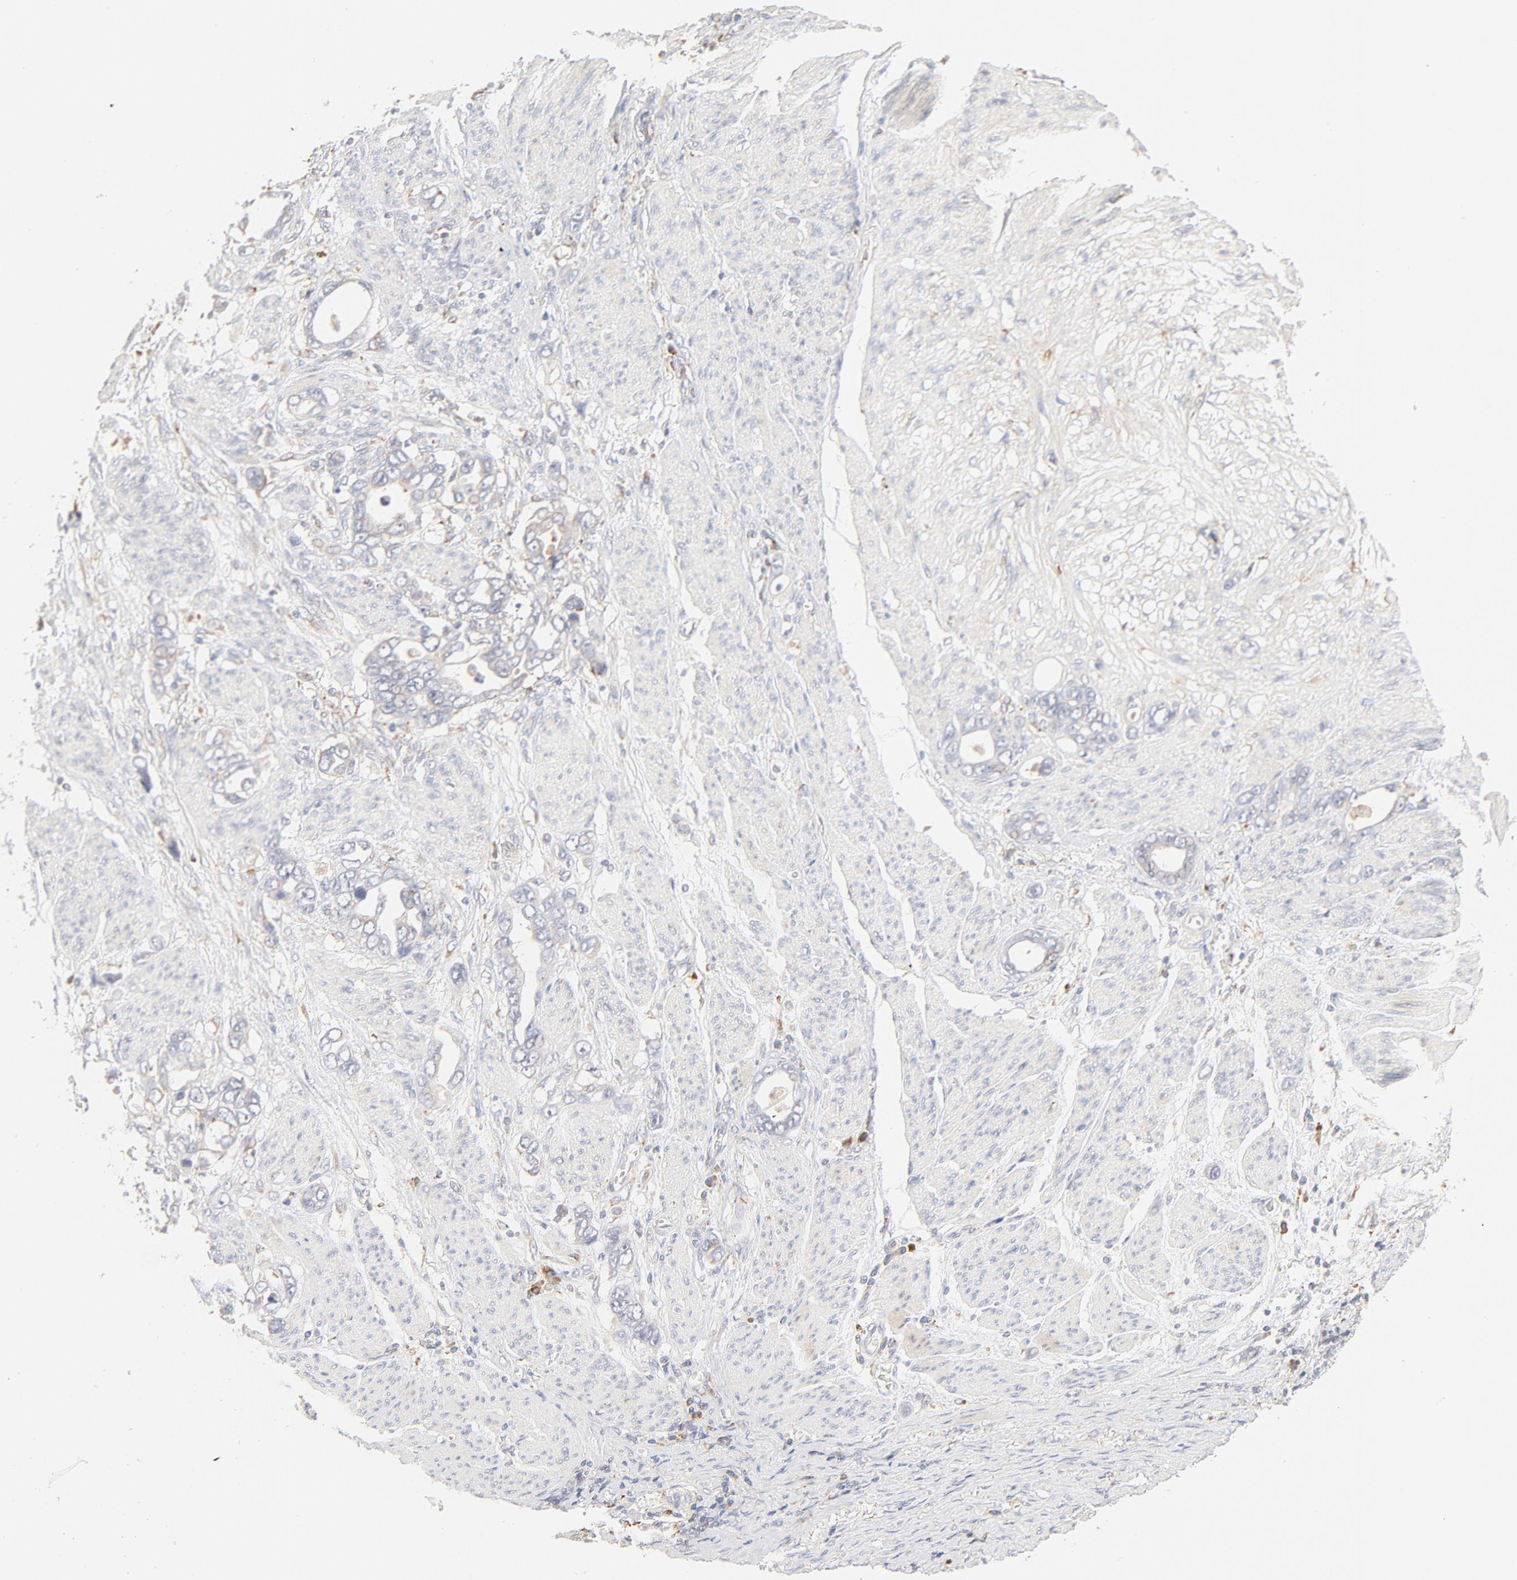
{"staining": {"intensity": "weak", "quantity": "25%-75%", "location": "cytoplasmic/membranous"}, "tissue": "stomach cancer", "cell_type": "Tumor cells", "image_type": "cancer", "snomed": [{"axis": "morphology", "description": "Adenocarcinoma, NOS"}, {"axis": "topography", "description": "Stomach"}], "caption": "DAB immunohistochemical staining of human stomach cancer (adenocarcinoma) exhibits weak cytoplasmic/membranous protein expression in about 25%-75% of tumor cells. The protein of interest is stained brown, and the nuclei are stained in blue (DAB IHC with brightfield microscopy, high magnification).", "gene": "PARP12", "patient": {"sex": "male", "age": 78}}